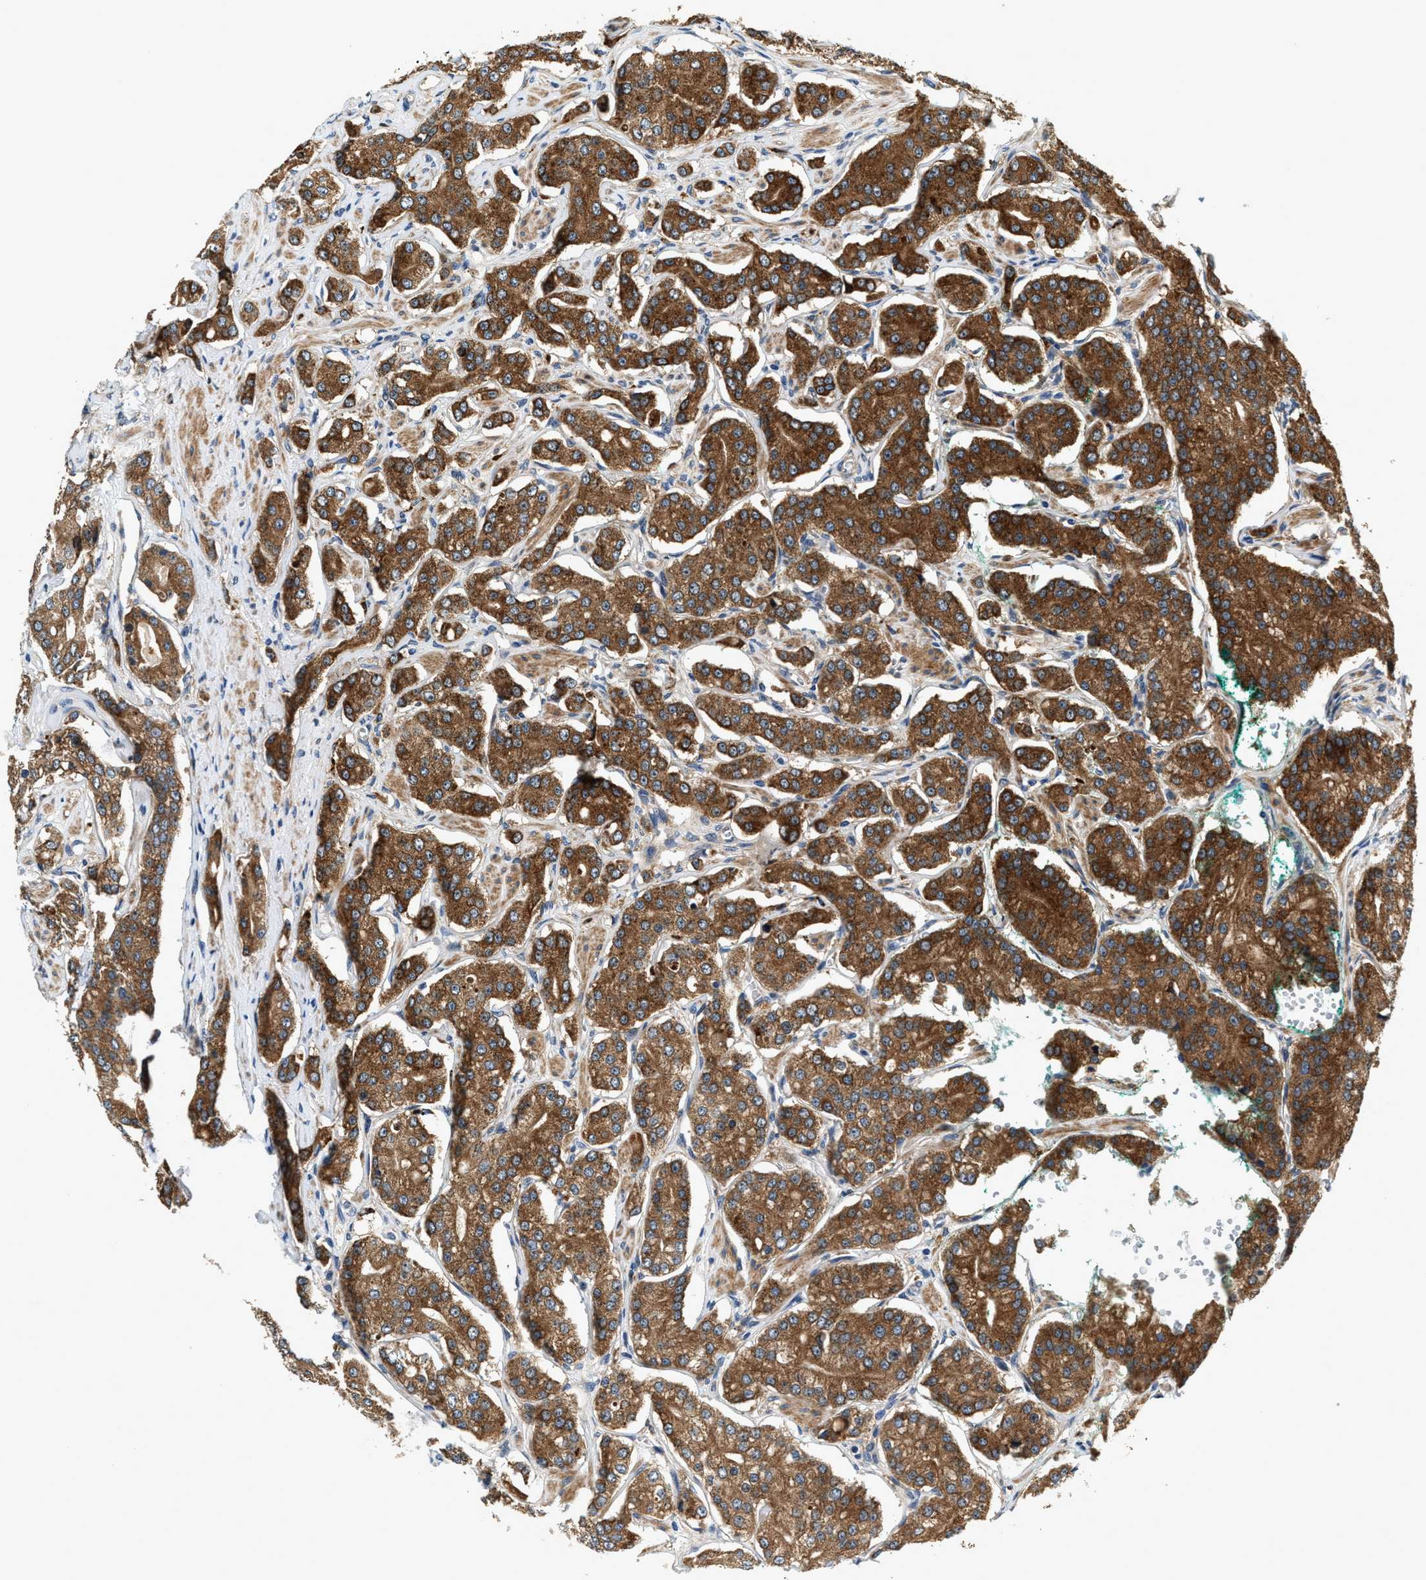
{"staining": {"intensity": "strong", "quantity": ">75%", "location": "cytoplasmic/membranous"}, "tissue": "prostate cancer", "cell_type": "Tumor cells", "image_type": "cancer", "snomed": [{"axis": "morphology", "description": "Adenocarcinoma, Low grade"}, {"axis": "topography", "description": "Prostate"}], "caption": "Prostate adenocarcinoma (low-grade) stained for a protein (brown) demonstrates strong cytoplasmic/membranous positive positivity in about >75% of tumor cells.", "gene": "DUSP10", "patient": {"sex": "male", "age": 69}}